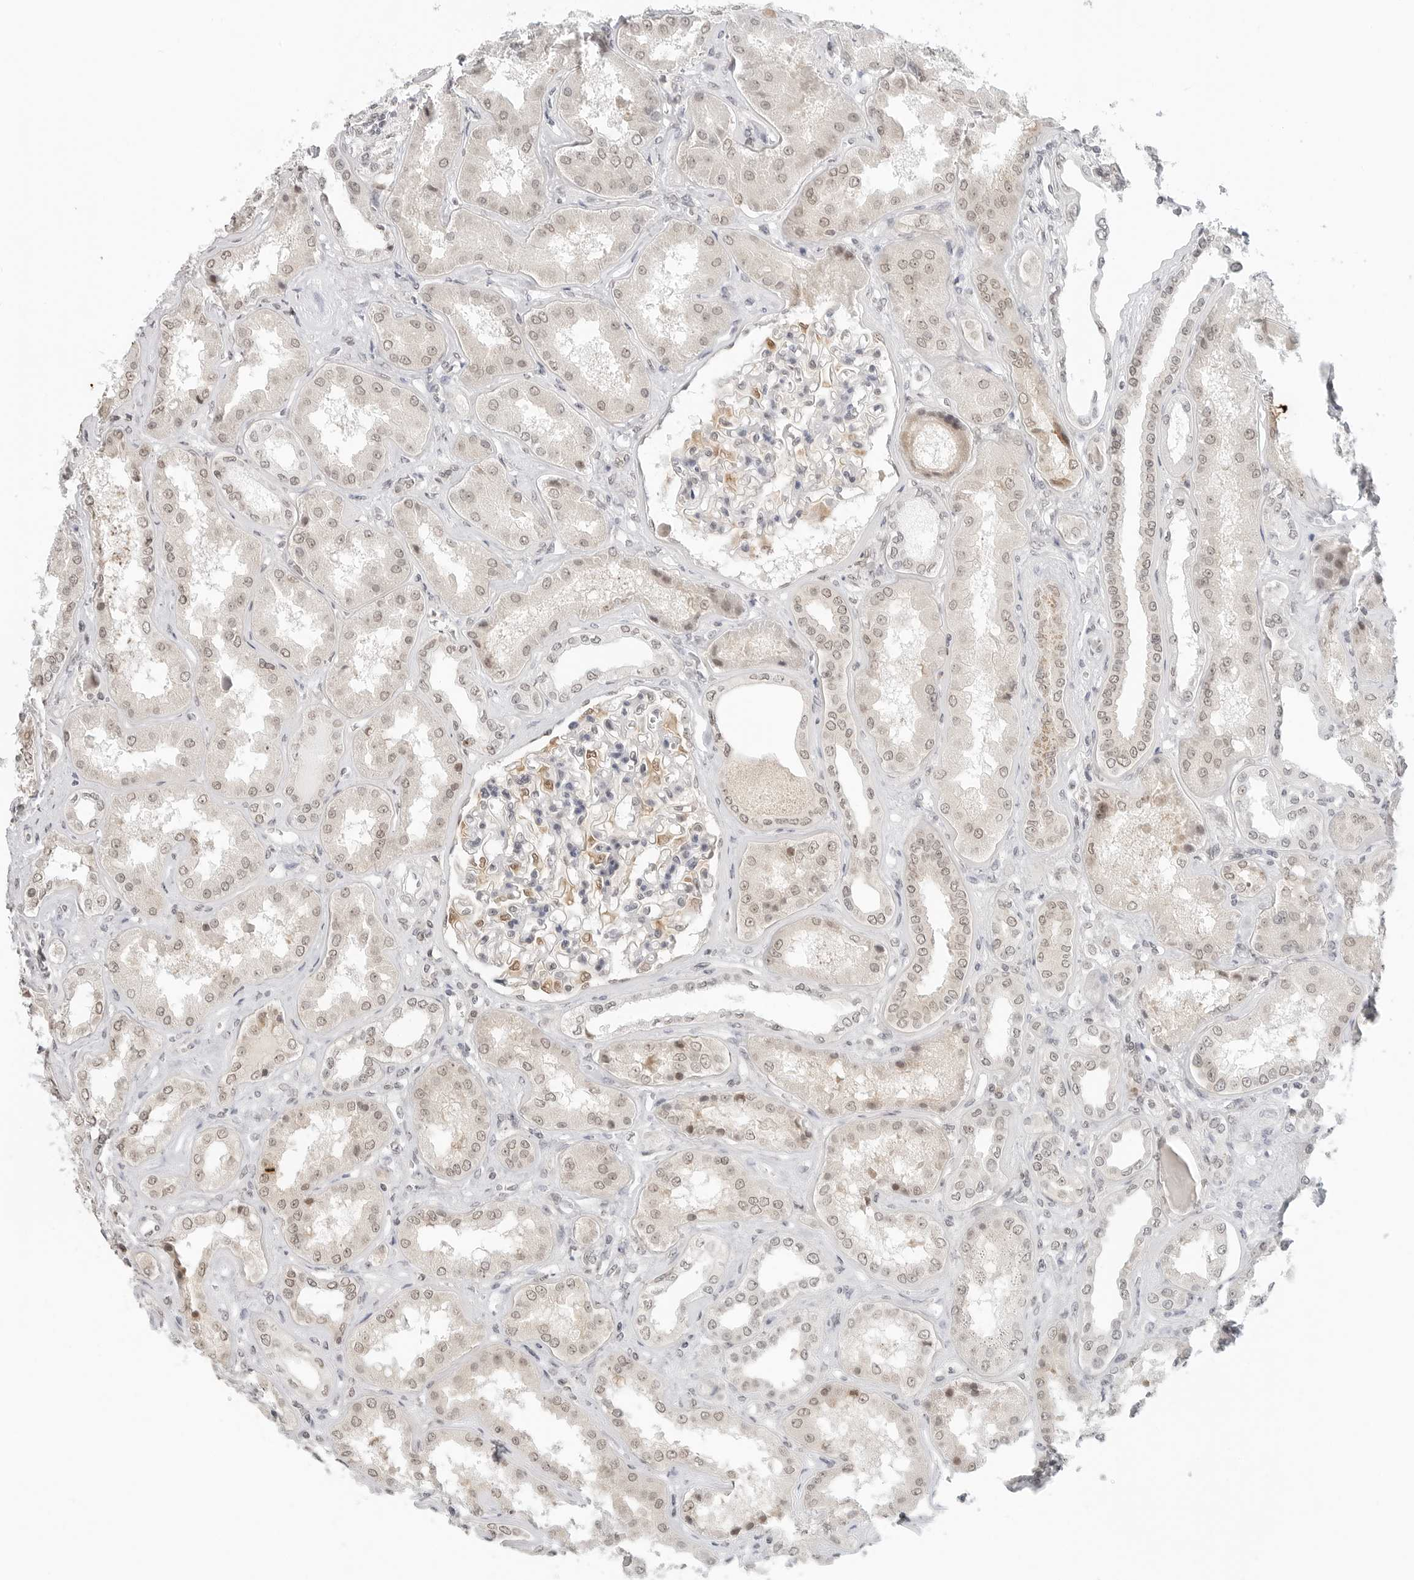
{"staining": {"intensity": "moderate", "quantity": "<25%", "location": "cytoplasmic/membranous"}, "tissue": "kidney", "cell_type": "Cells in glomeruli", "image_type": "normal", "snomed": [{"axis": "morphology", "description": "Normal tissue, NOS"}, {"axis": "topography", "description": "Kidney"}], "caption": "Cells in glomeruli exhibit moderate cytoplasmic/membranous positivity in about <25% of cells in benign kidney. The staining was performed using DAB (3,3'-diaminobenzidine) to visualize the protein expression in brown, while the nuclei were stained in blue with hematoxylin (Magnification: 20x).", "gene": "METAP1", "patient": {"sex": "female", "age": 56}}